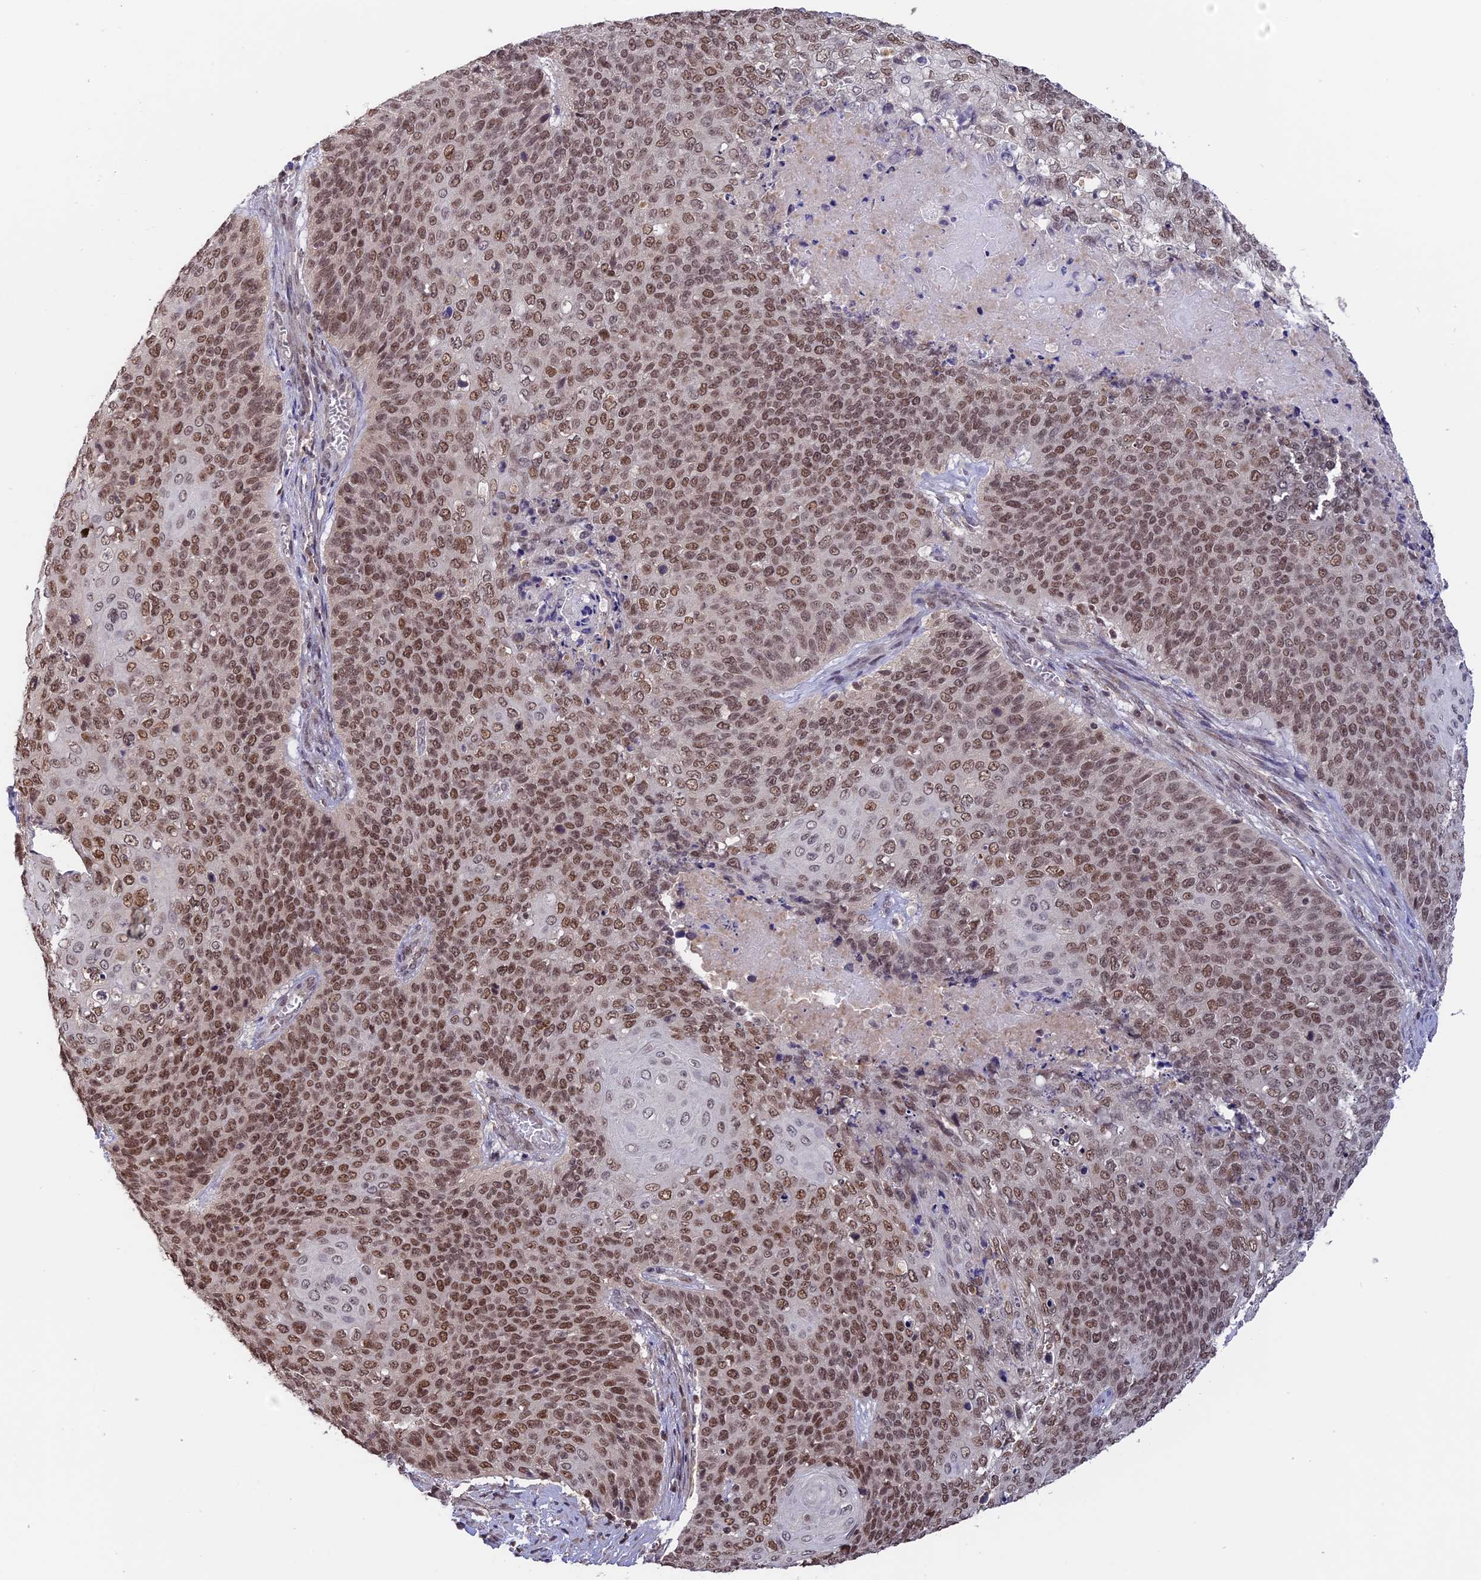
{"staining": {"intensity": "moderate", "quantity": ">75%", "location": "nuclear"}, "tissue": "cervical cancer", "cell_type": "Tumor cells", "image_type": "cancer", "snomed": [{"axis": "morphology", "description": "Squamous cell carcinoma, NOS"}, {"axis": "topography", "description": "Cervix"}], "caption": "This is an image of immunohistochemistry staining of cervical cancer, which shows moderate expression in the nuclear of tumor cells.", "gene": "RFC5", "patient": {"sex": "female", "age": 39}}